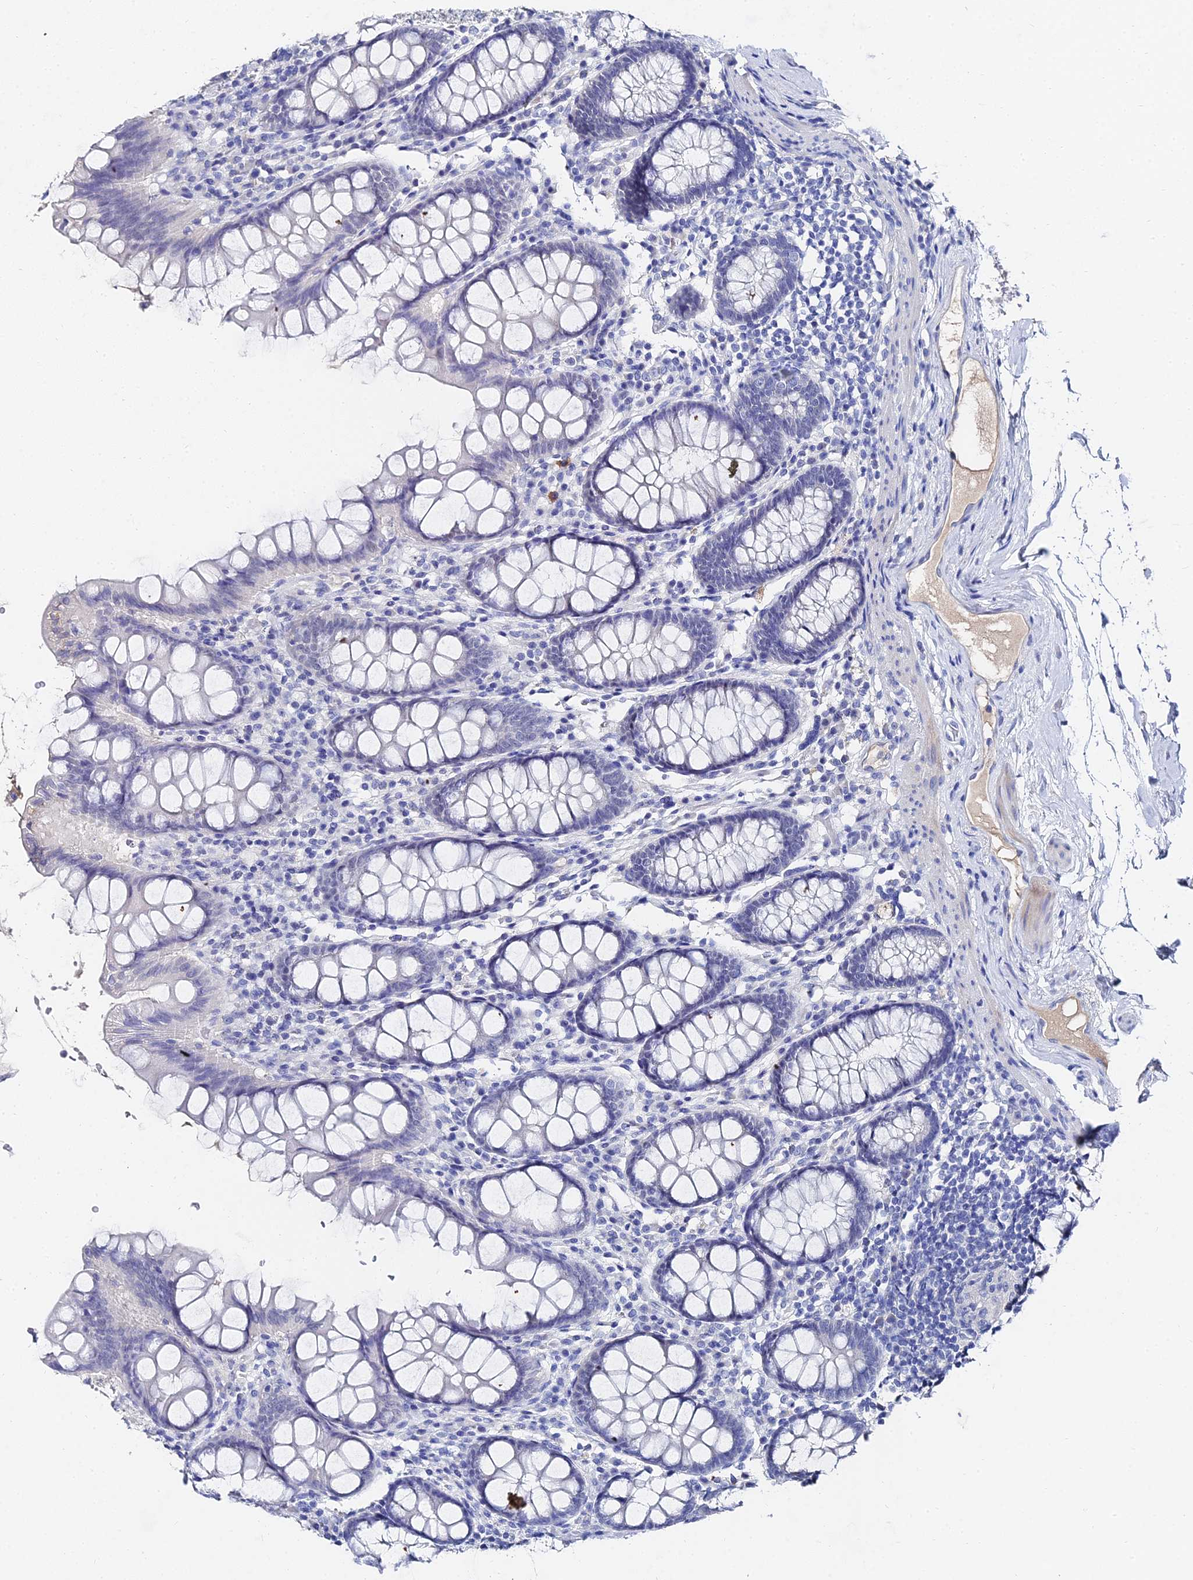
{"staining": {"intensity": "negative", "quantity": "none", "location": "none"}, "tissue": "colon", "cell_type": "Endothelial cells", "image_type": "normal", "snomed": [{"axis": "morphology", "description": "Normal tissue, NOS"}, {"axis": "topography", "description": "Colon"}], "caption": "The photomicrograph displays no significant expression in endothelial cells of colon.", "gene": "KRT17", "patient": {"sex": "female", "age": 79}}